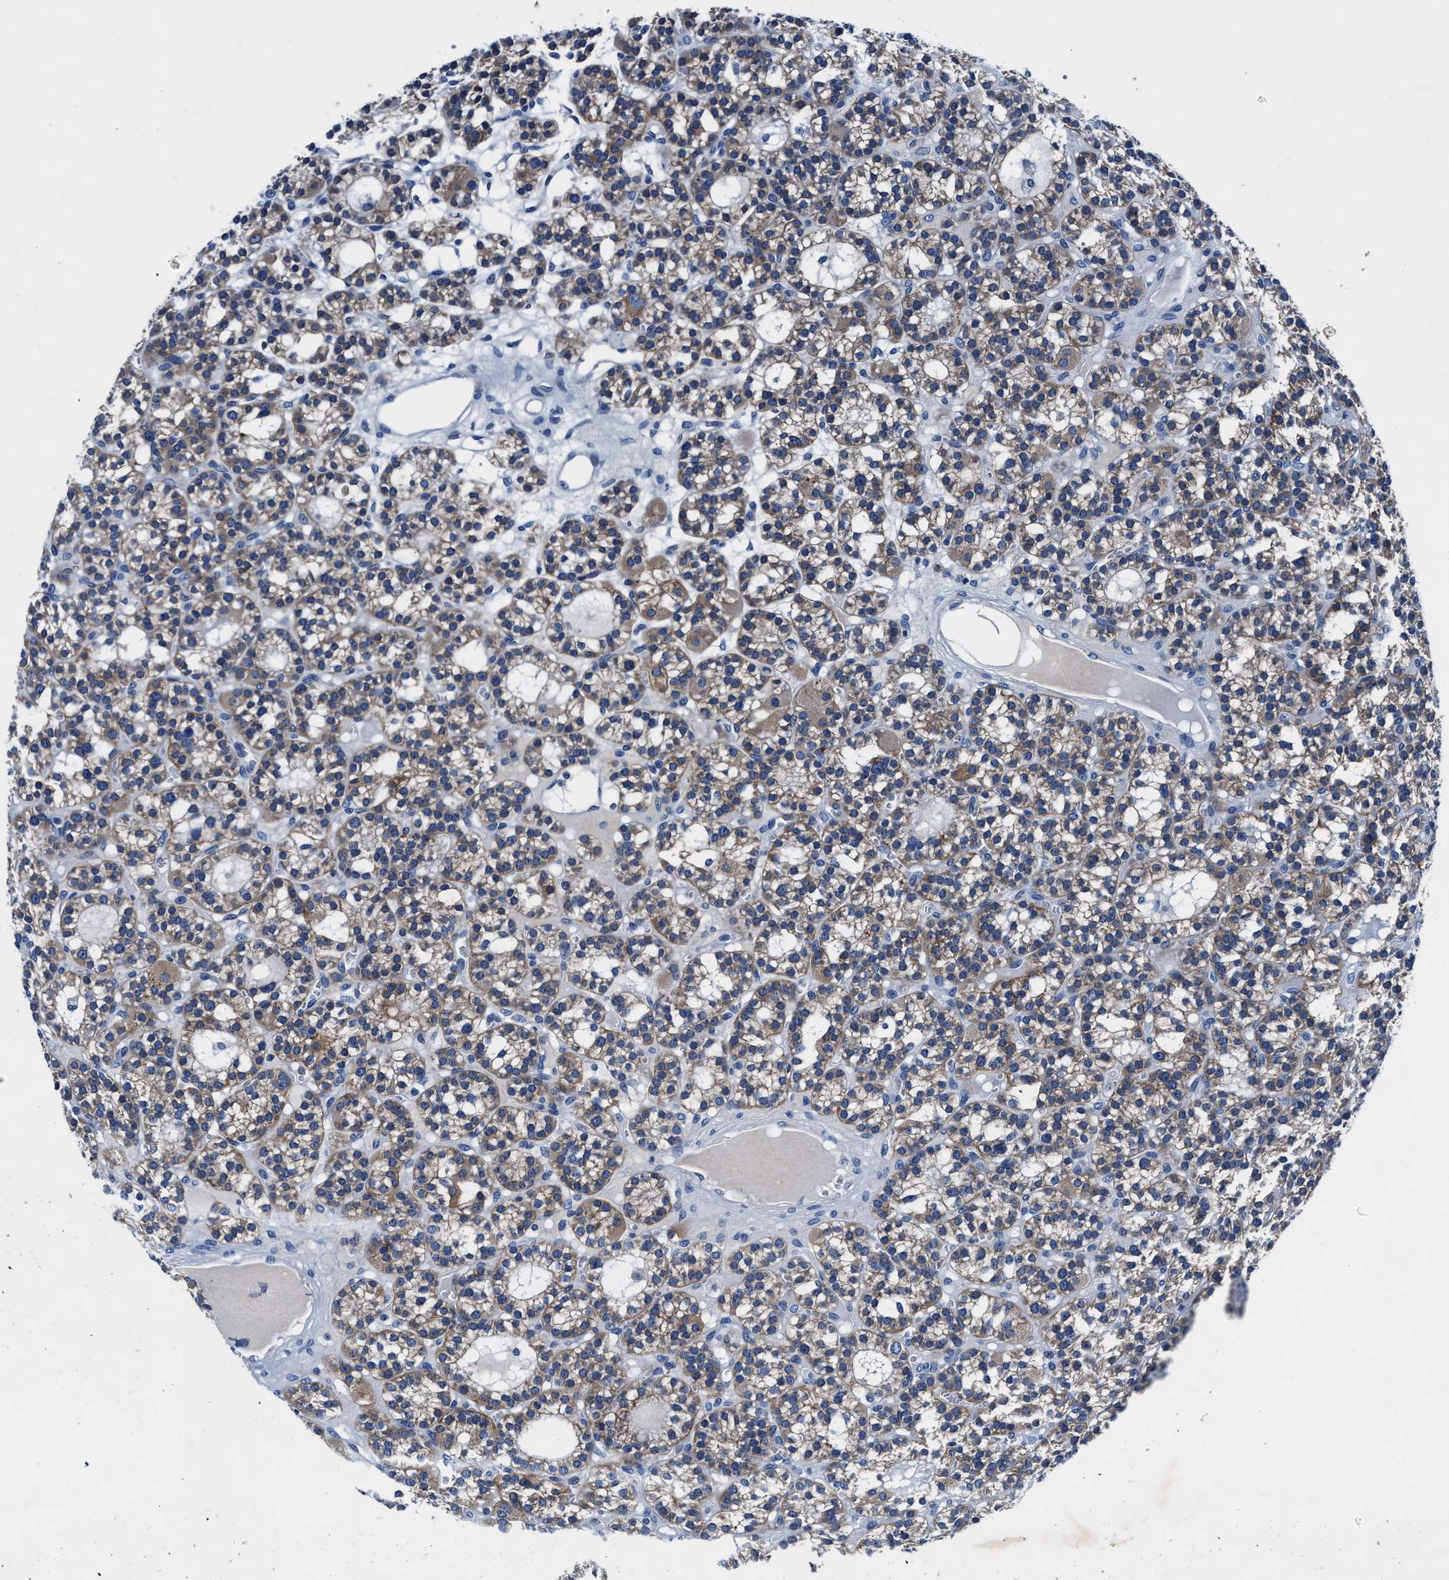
{"staining": {"intensity": "weak", "quantity": ">75%", "location": "cytoplasmic/membranous"}, "tissue": "parathyroid gland", "cell_type": "Glandular cells", "image_type": "normal", "snomed": [{"axis": "morphology", "description": "Normal tissue, NOS"}, {"axis": "morphology", "description": "Adenoma, NOS"}, {"axis": "topography", "description": "Parathyroid gland"}], "caption": "Immunohistochemical staining of benign human parathyroid gland displays >75% levels of weak cytoplasmic/membranous protein positivity in approximately >75% of glandular cells.", "gene": "PHLPP1", "patient": {"sex": "female", "age": 58}}